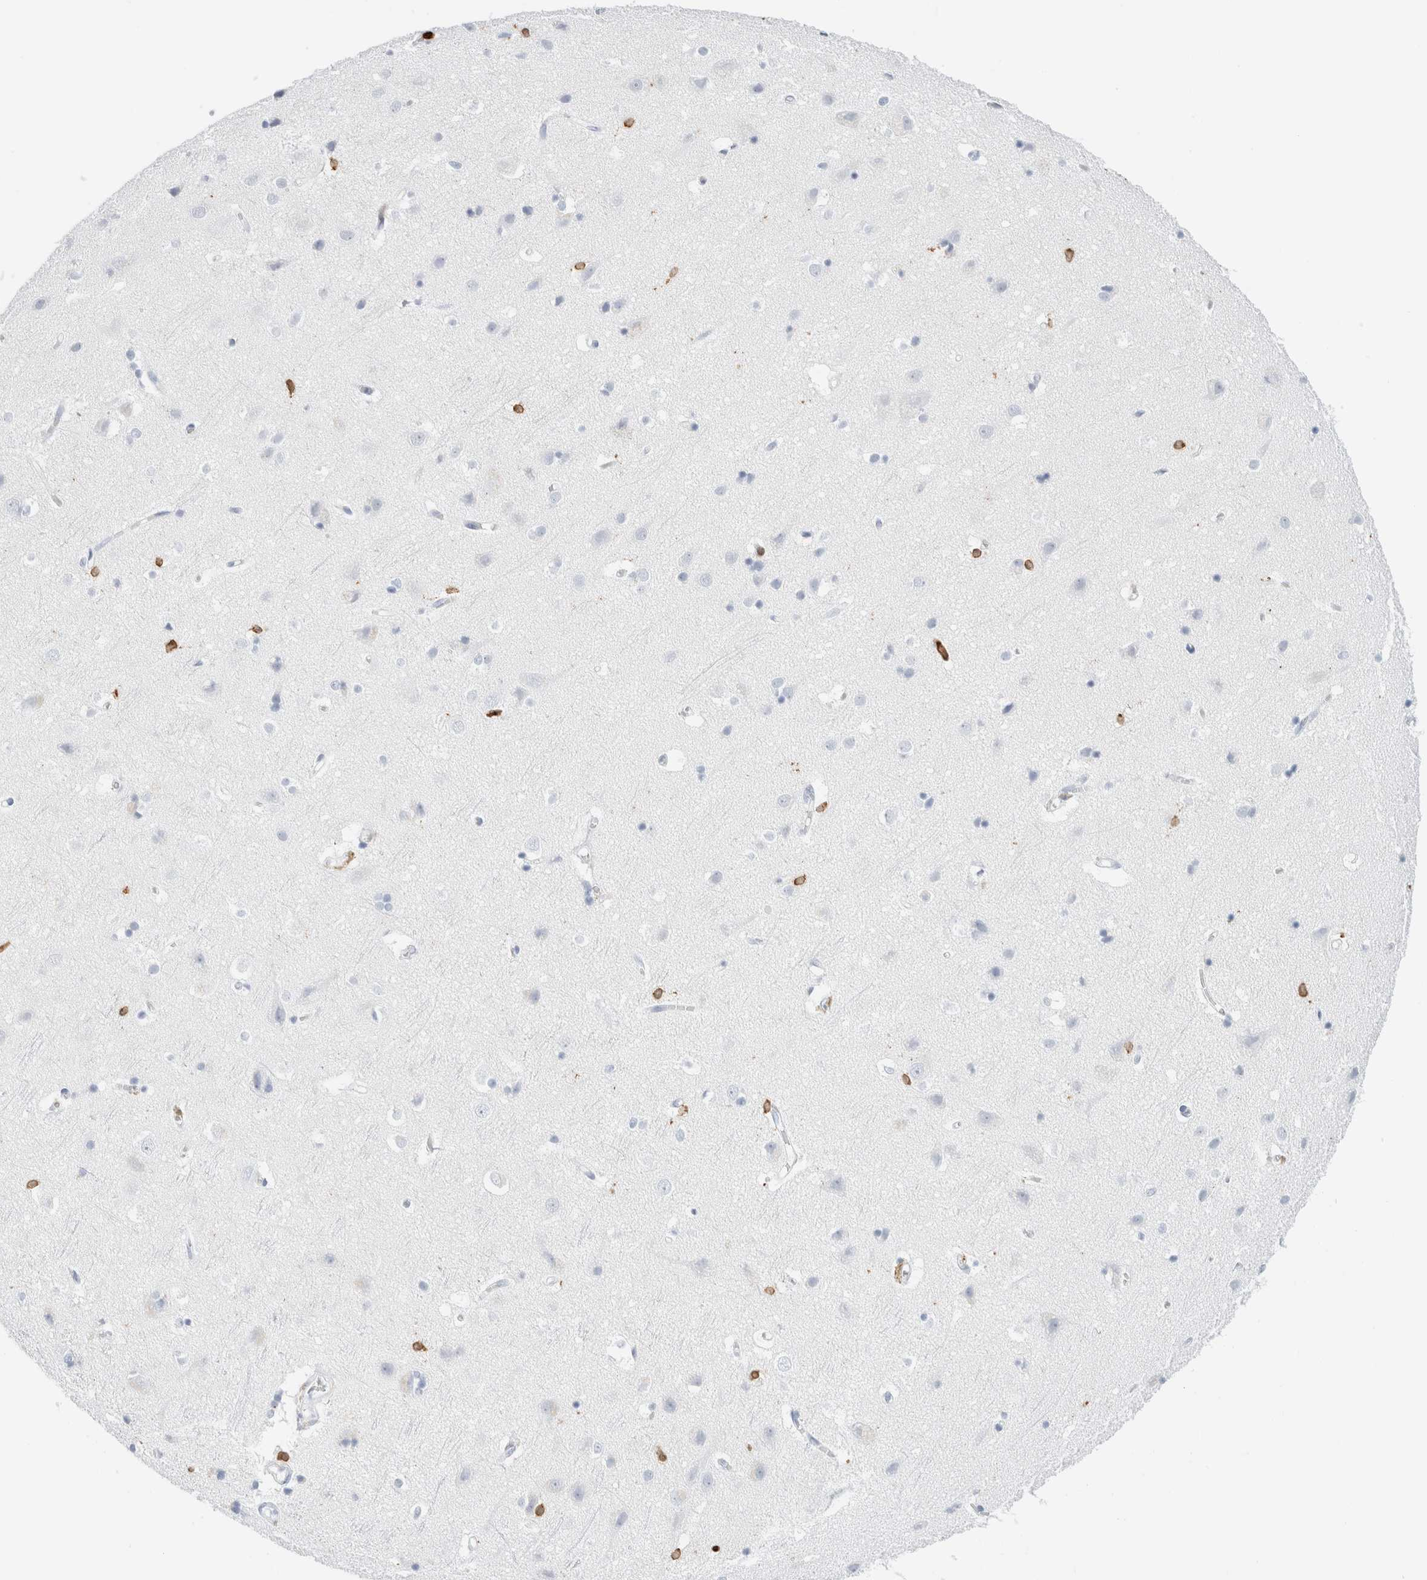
{"staining": {"intensity": "negative", "quantity": "none", "location": "none"}, "tissue": "cerebral cortex", "cell_type": "Endothelial cells", "image_type": "normal", "snomed": [{"axis": "morphology", "description": "Normal tissue, NOS"}, {"axis": "topography", "description": "Cerebral cortex"}], "caption": "There is no significant staining in endothelial cells of cerebral cortex. Nuclei are stained in blue.", "gene": "ALOX5AP", "patient": {"sex": "male", "age": 54}}